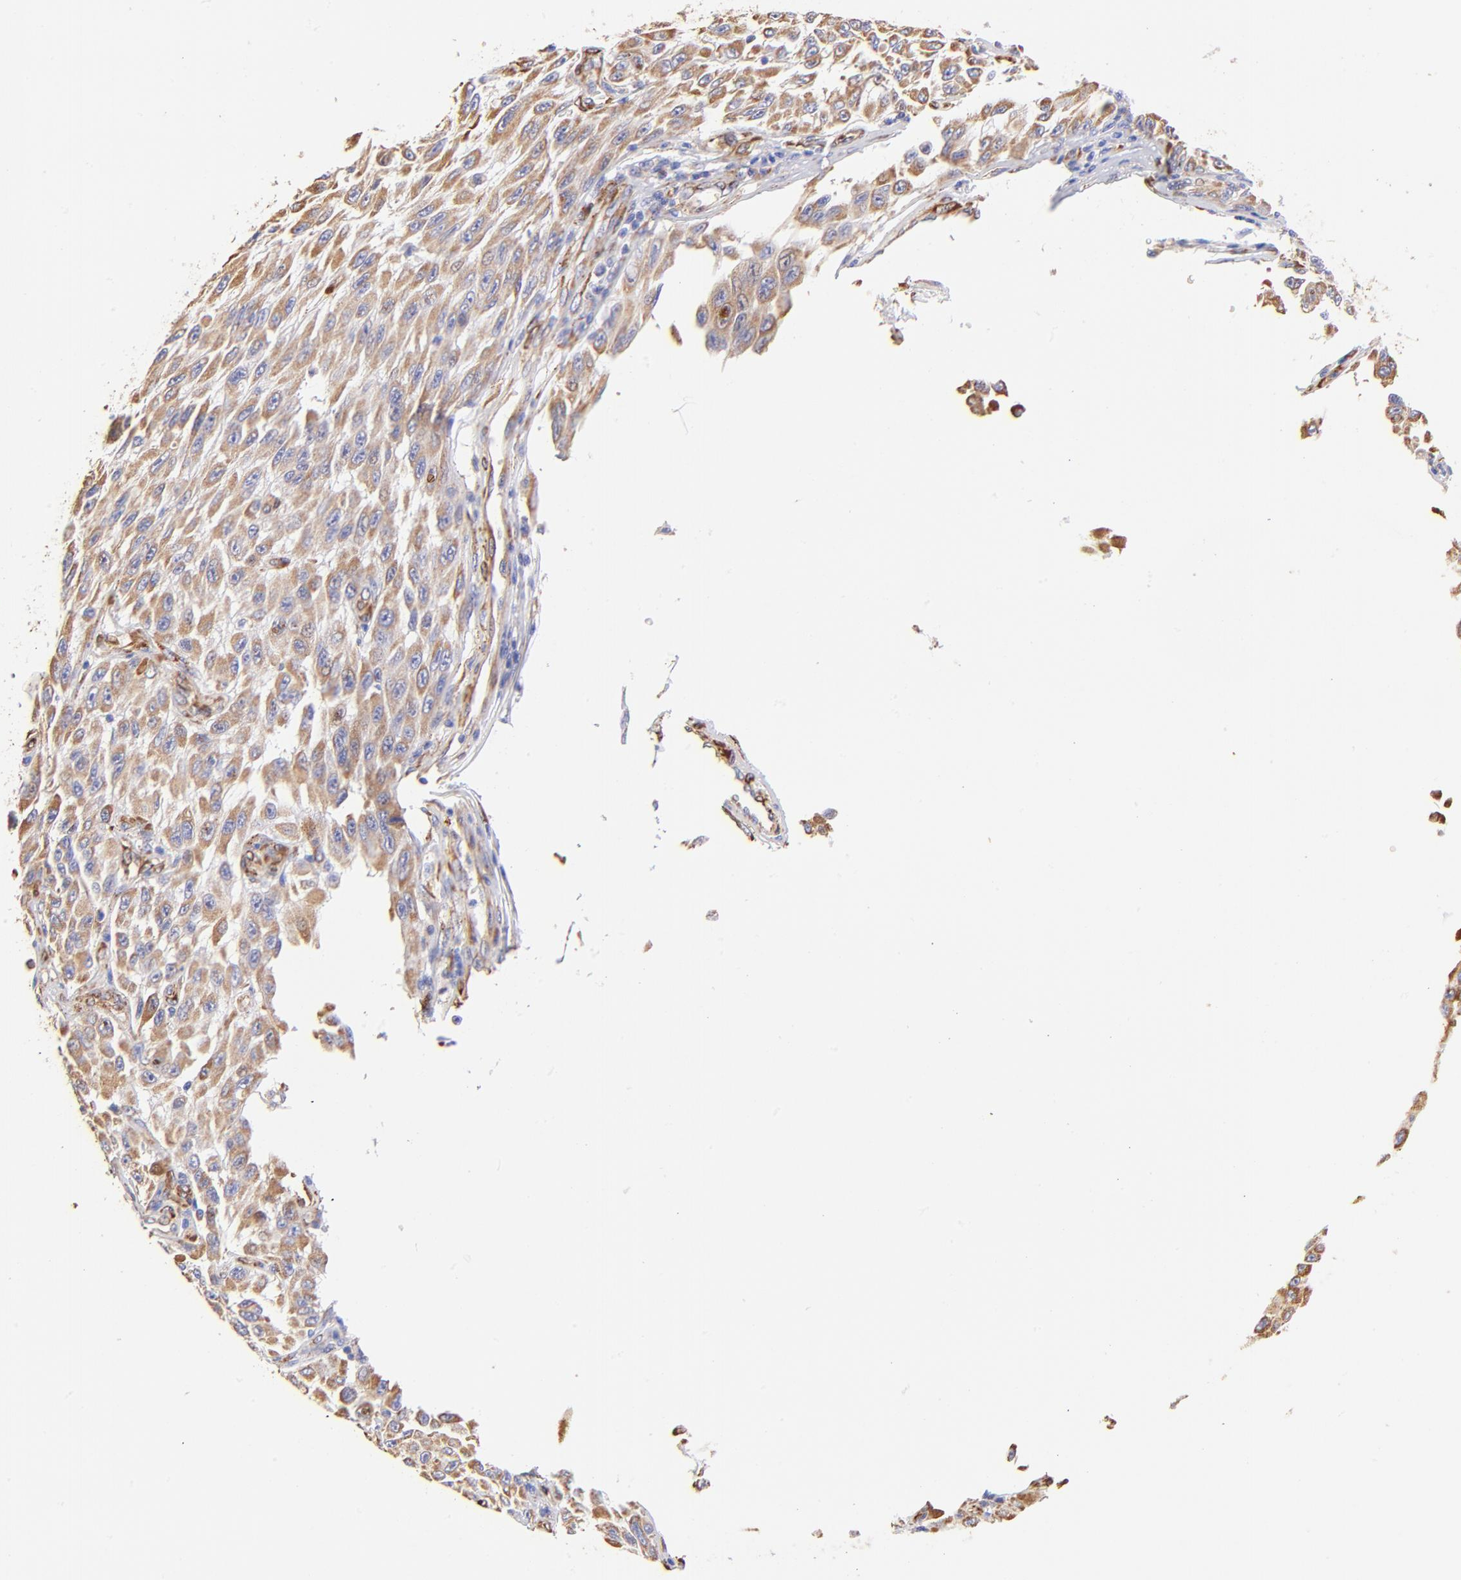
{"staining": {"intensity": "strong", "quantity": ">75%", "location": "cytoplasmic/membranous"}, "tissue": "melanoma", "cell_type": "Tumor cells", "image_type": "cancer", "snomed": [{"axis": "morphology", "description": "Malignant melanoma, NOS"}, {"axis": "topography", "description": "Skin"}], "caption": "Protein expression analysis of malignant melanoma exhibits strong cytoplasmic/membranous staining in about >75% of tumor cells.", "gene": "SPARC", "patient": {"sex": "male", "age": 30}}